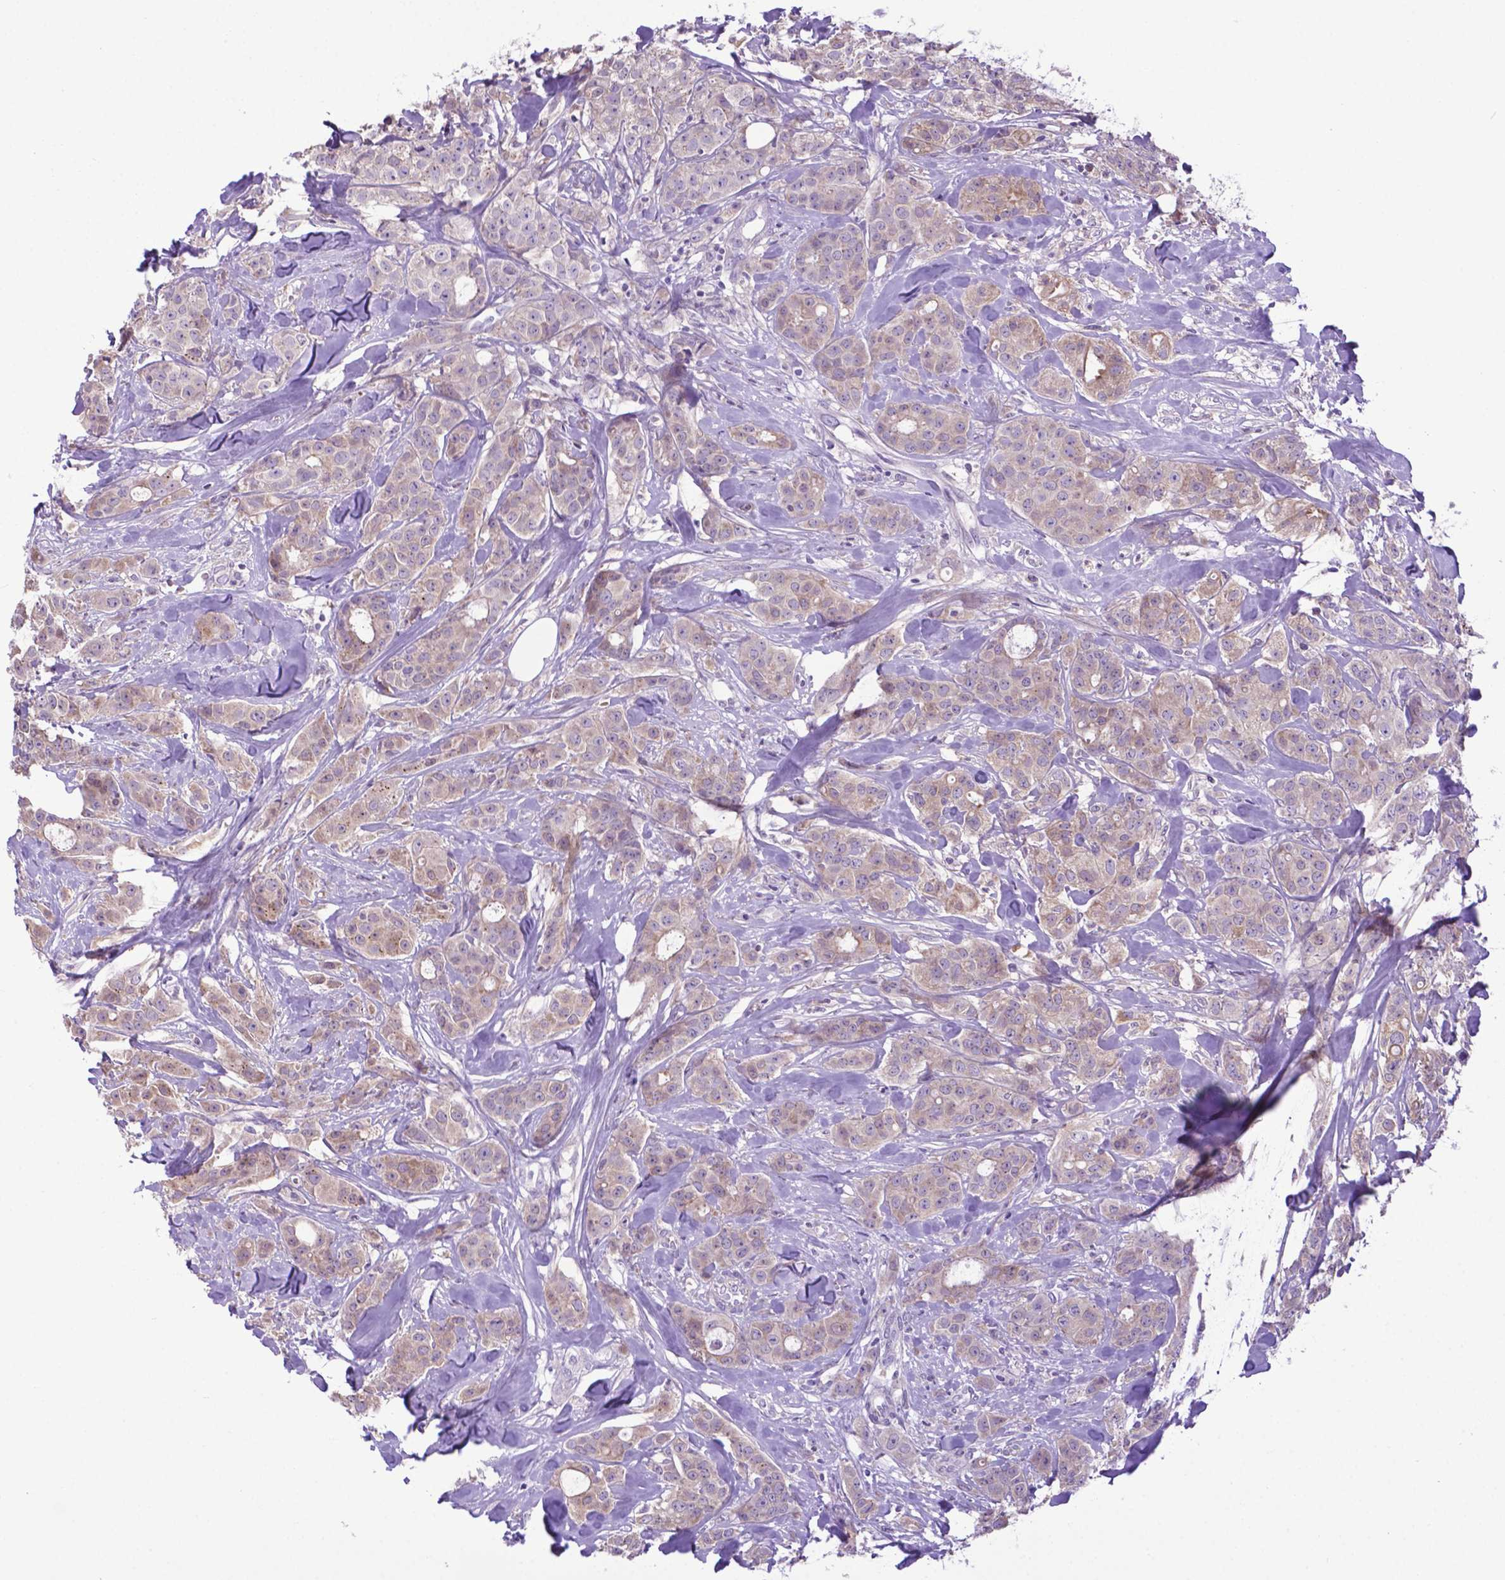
{"staining": {"intensity": "weak", "quantity": ">75%", "location": "cytoplasmic/membranous"}, "tissue": "breast cancer", "cell_type": "Tumor cells", "image_type": "cancer", "snomed": [{"axis": "morphology", "description": "Duct carcinoma"}, {"axis": "topography", "description": "Breast"}], "caption": "Immunohistochemistry (IHC) (DAB (3,3'-diaminobenzidine)) staining of human intraductal carcinoma (breast) shows weak cytoplasmic/membranous protein expression in approximately >75% of tumor cells. Nuclei are stained in blue.", "gene": "ADRA2B", "patient": {"sex": "female", "age": 43}}